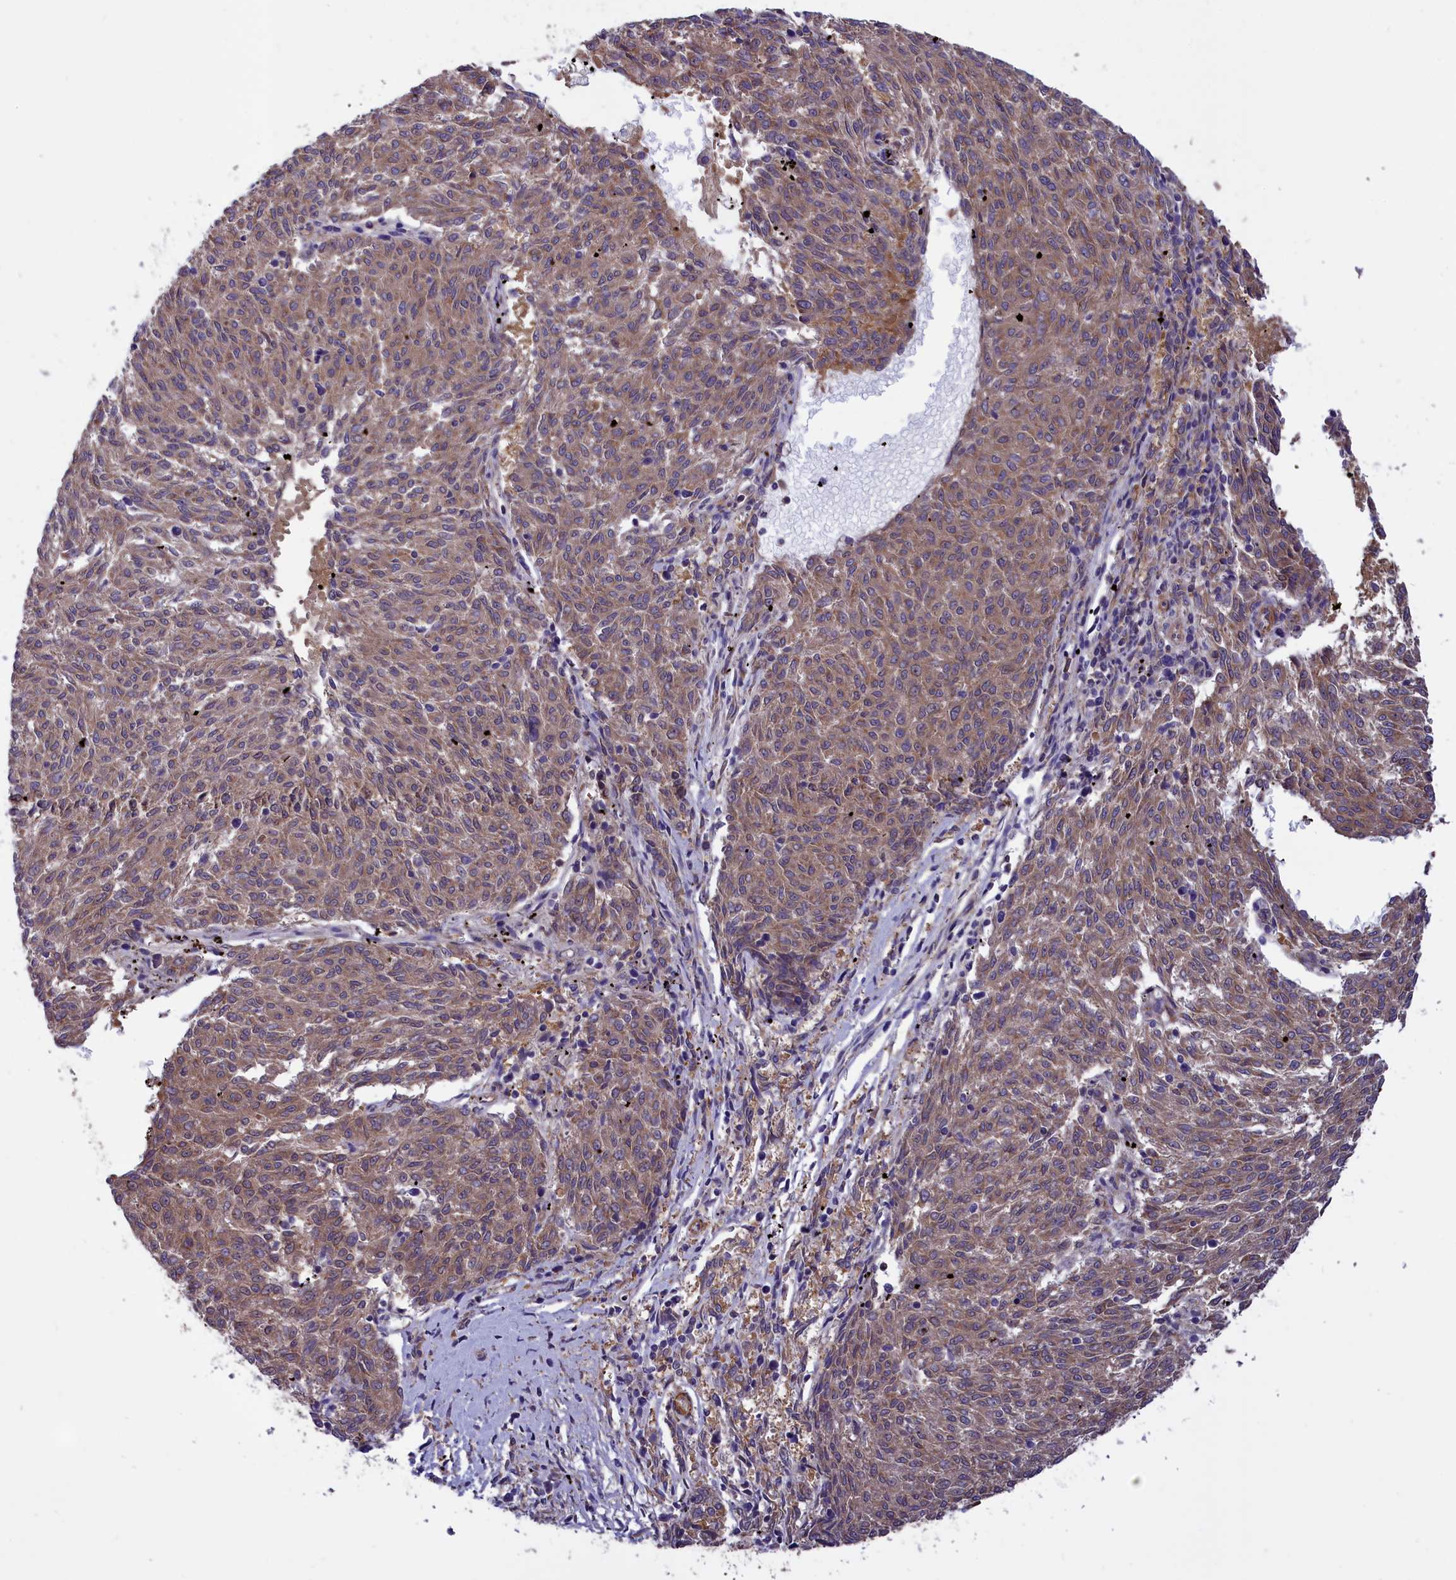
{"staining": {"intensity": "moderate", "quantity": ">75%", "location": "cytoplasmic/membranous"}, "tissue": "melanoma", "cell_type": "Tumor cells", "image_type": "cancer", "snomed": [{"axis": "morphology", "description": "Malignant melanoma, NOS"}, {"axis": "topography", "description": "Skin"}], "caption": "The photomicrograph exhibits a brown stain indicating the presence of a protein in the cytoplasmic/membranous of tumor cells in malignant melanoma.", "gene": "AMDHD2", "patient": {"sex": "female", "age": 72}}